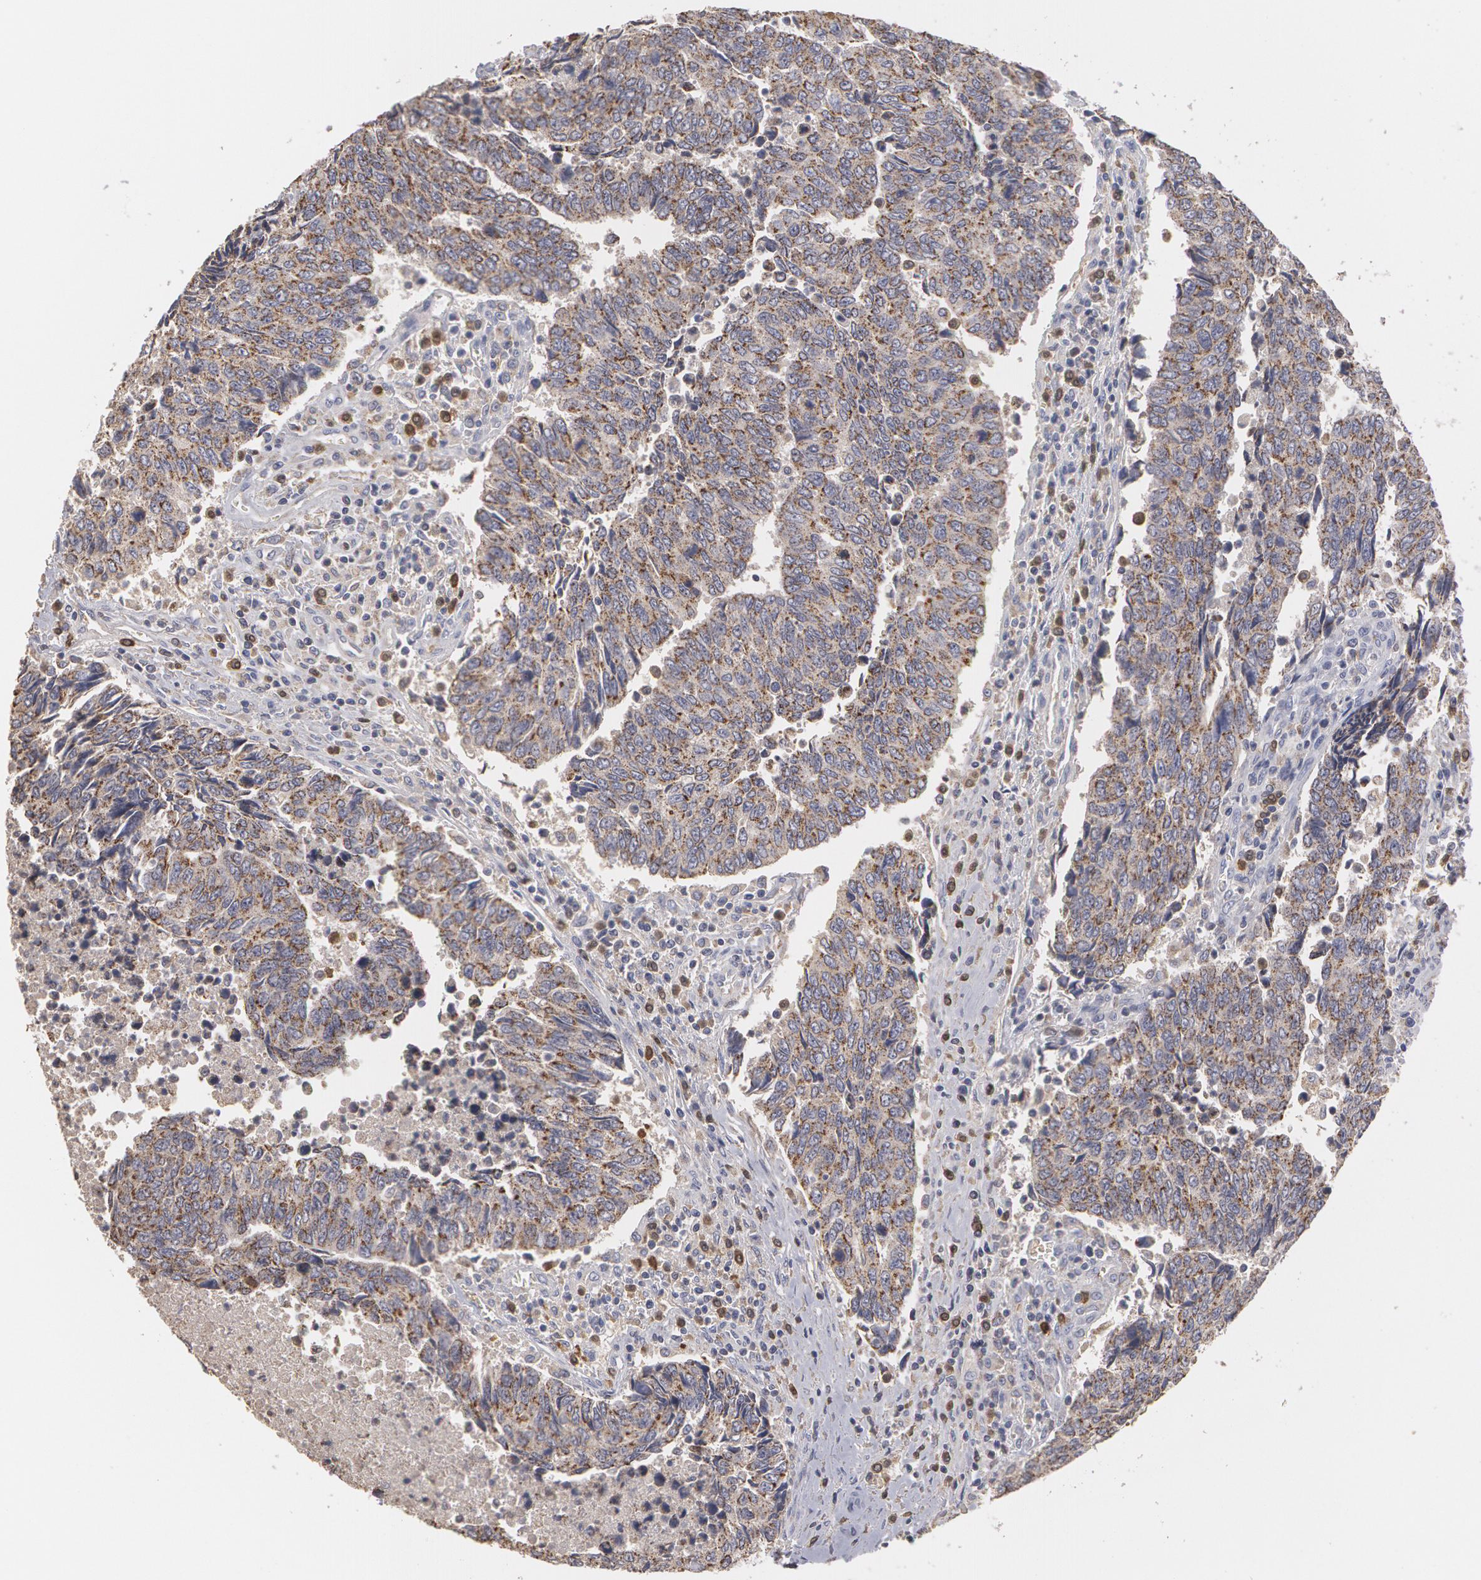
{"staining": {"intensity": "moderate", "quantity": ">75%", "location": "cytoplasmic/membranous"}, "tissue": "urothelial cancer", "cell_type": "Tumor cells", "image_type": "cancer", "snomed": [{"axis": "morphology", "description": "Urothelial carcinoma, High grade"}, {"axis": "topography", "description": "Urinary bladder"}], "caption": "Human urothelial cancer stained for a protein (brown) demonstrates moderate cytoplasmic/membranous positive expression in approximately >75% of tumor cells.", "gene": "CAT", "patient": {"sex": "male", "age": 86}}